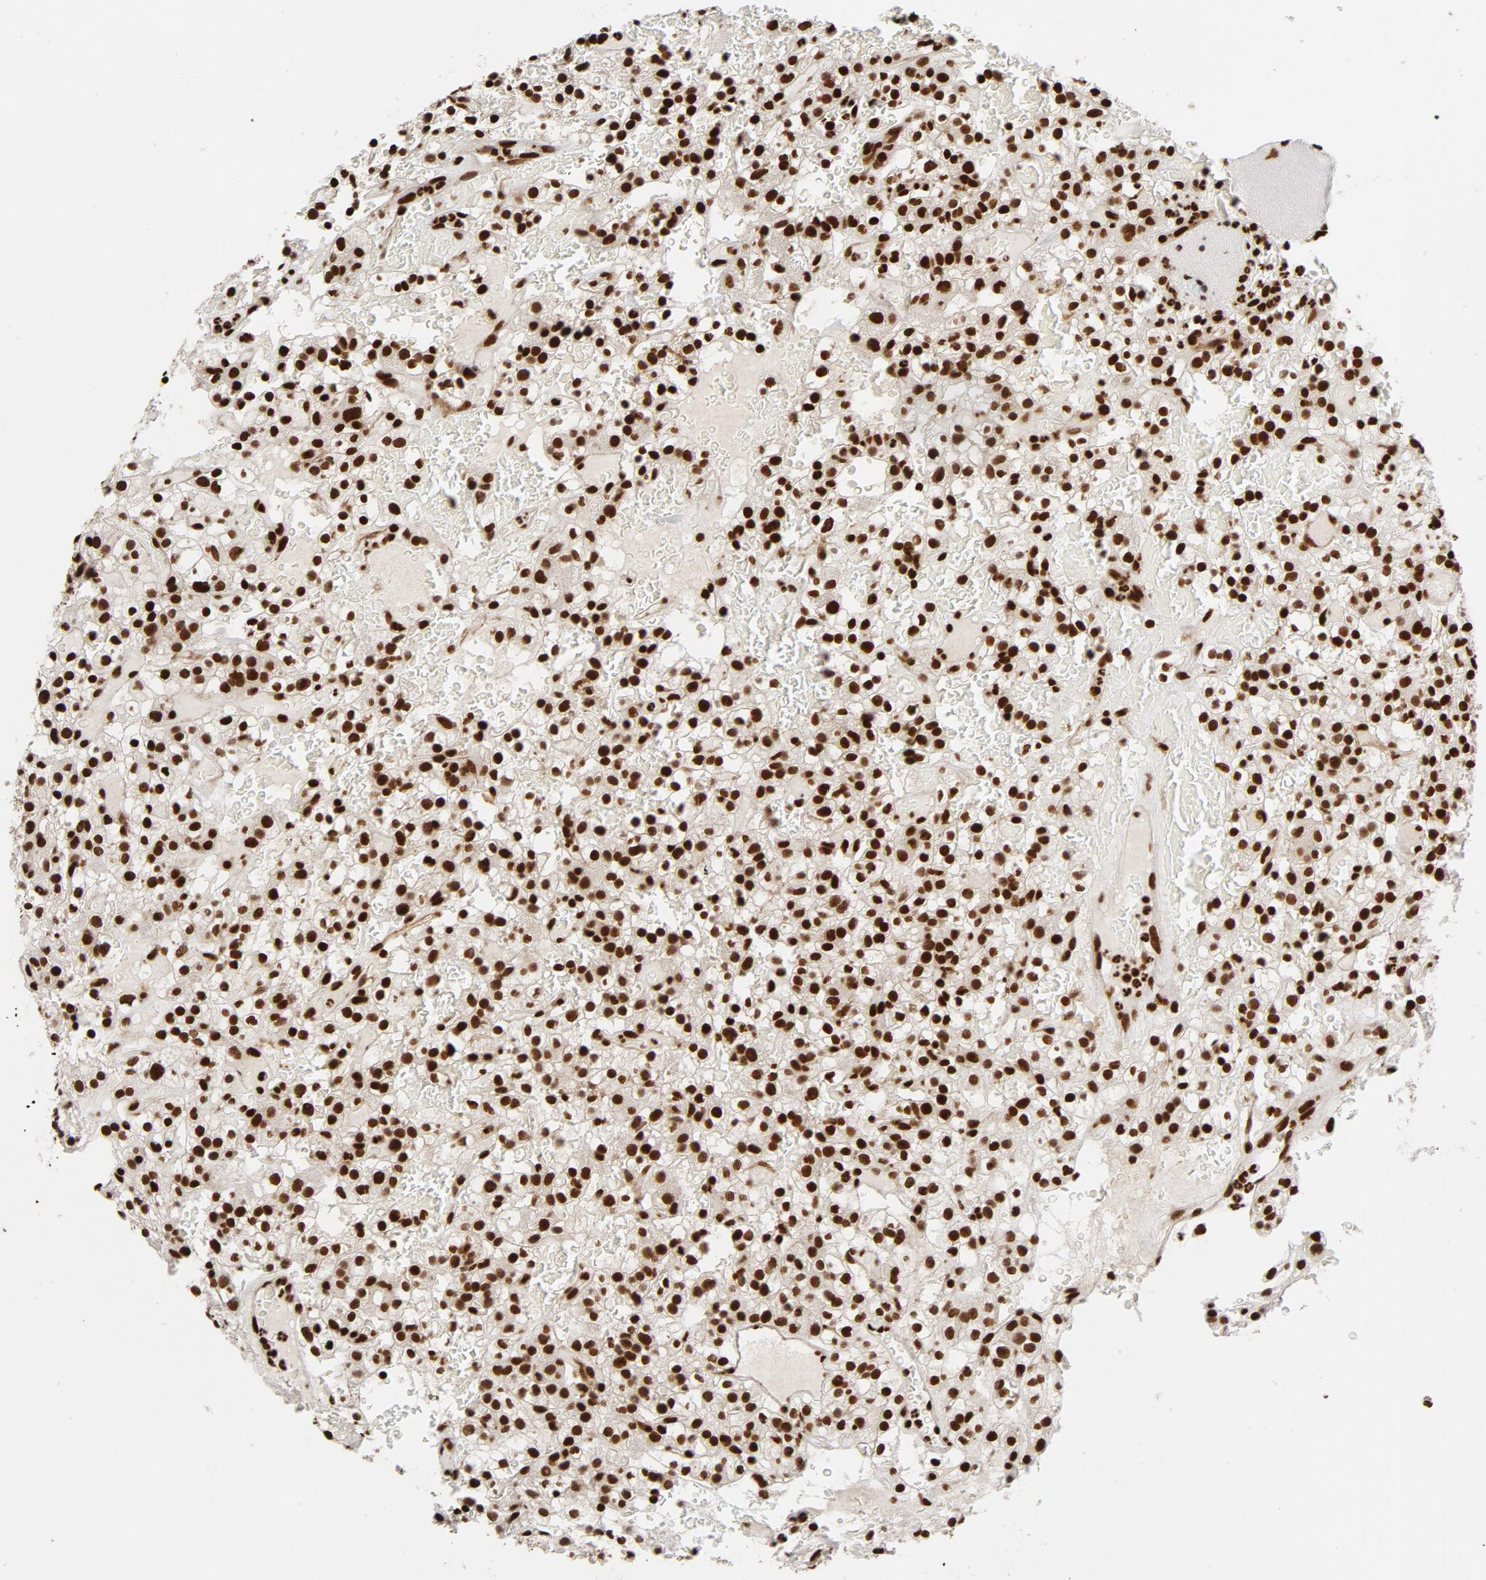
{"staining": {"intensity": "strong", "quantity": ">75%", "location": "nuclear"}, "tissue": "renal cancer", "cell_type": "Tumor cells", "image_type": "cancer", "snomed": [{"axis": "morphology", "description": "Normal tissue, NOS"}, {"axis": "morphology", "description": "Adenocarcinoma, NOS"}, {"axis": "topography", "description": "Kidney"}], "caption": "The micrograph exhibits staining of renal cancer, revealing strong nuclear protein expression (brown color) within tumor cells.", "gene": "NFYB", "patient": {"sex": "female", "age": 72}}